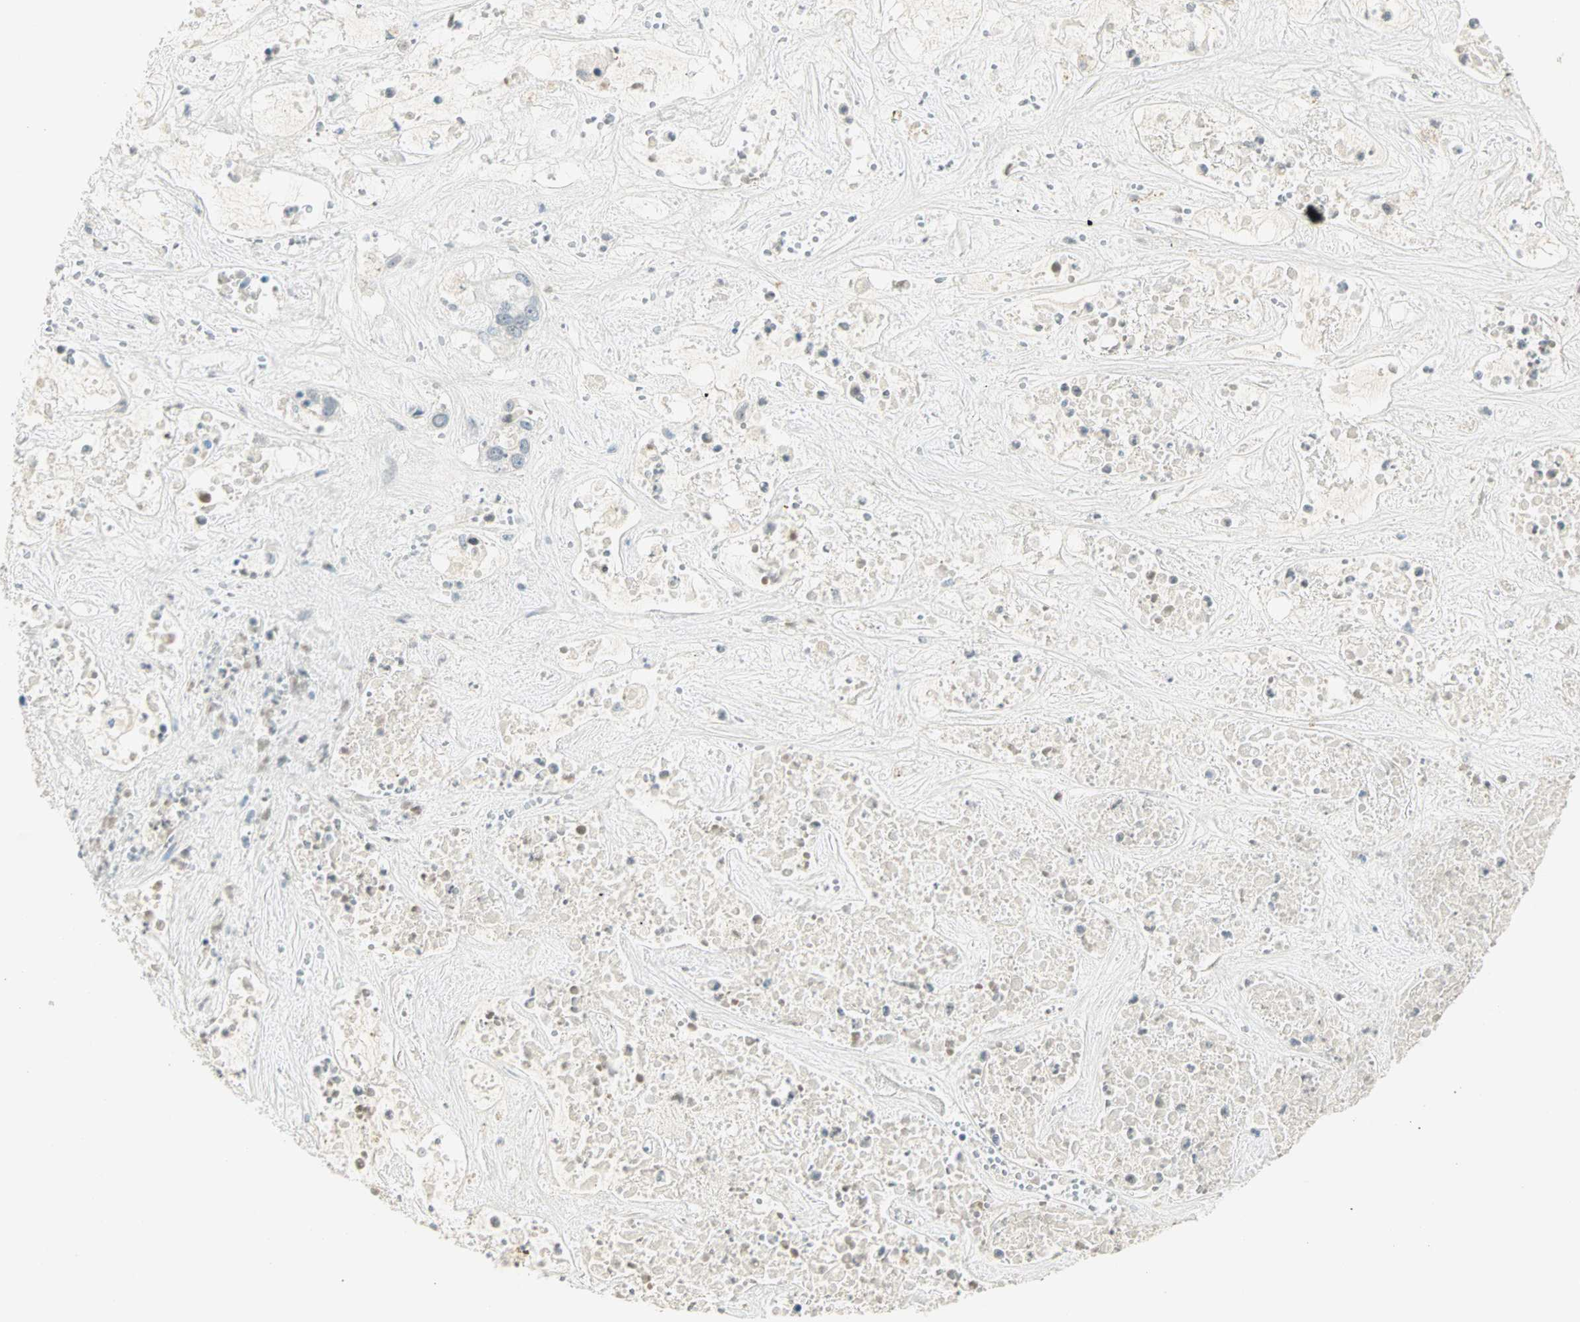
{"staining": {"intensity": "weak", "quantity": "<25%", "location": "nuclear"}, "tissue": "liver cancer", "cell_type": "Tumor cells", "image_type": "cancer", "snomed": [{"axis": "morphology", "description": "Cholangiocarcinoma"}, {"axis": "topography", "description": "Liver"}], "caption": "Immunohistochemistry micrograph of human liver cholangiocarcinoma stained for a protein (brown), which displays no expression in tumor cells. The staining was performed using DAB (3,3'-diaminobenzidine) to visualize the protein expression in brown, while the nuclei were stained in blue with hematoxylin (Magnification: 20x).", "gene": "SMAD3", "patient": {"sex": "female", "age": 65}}